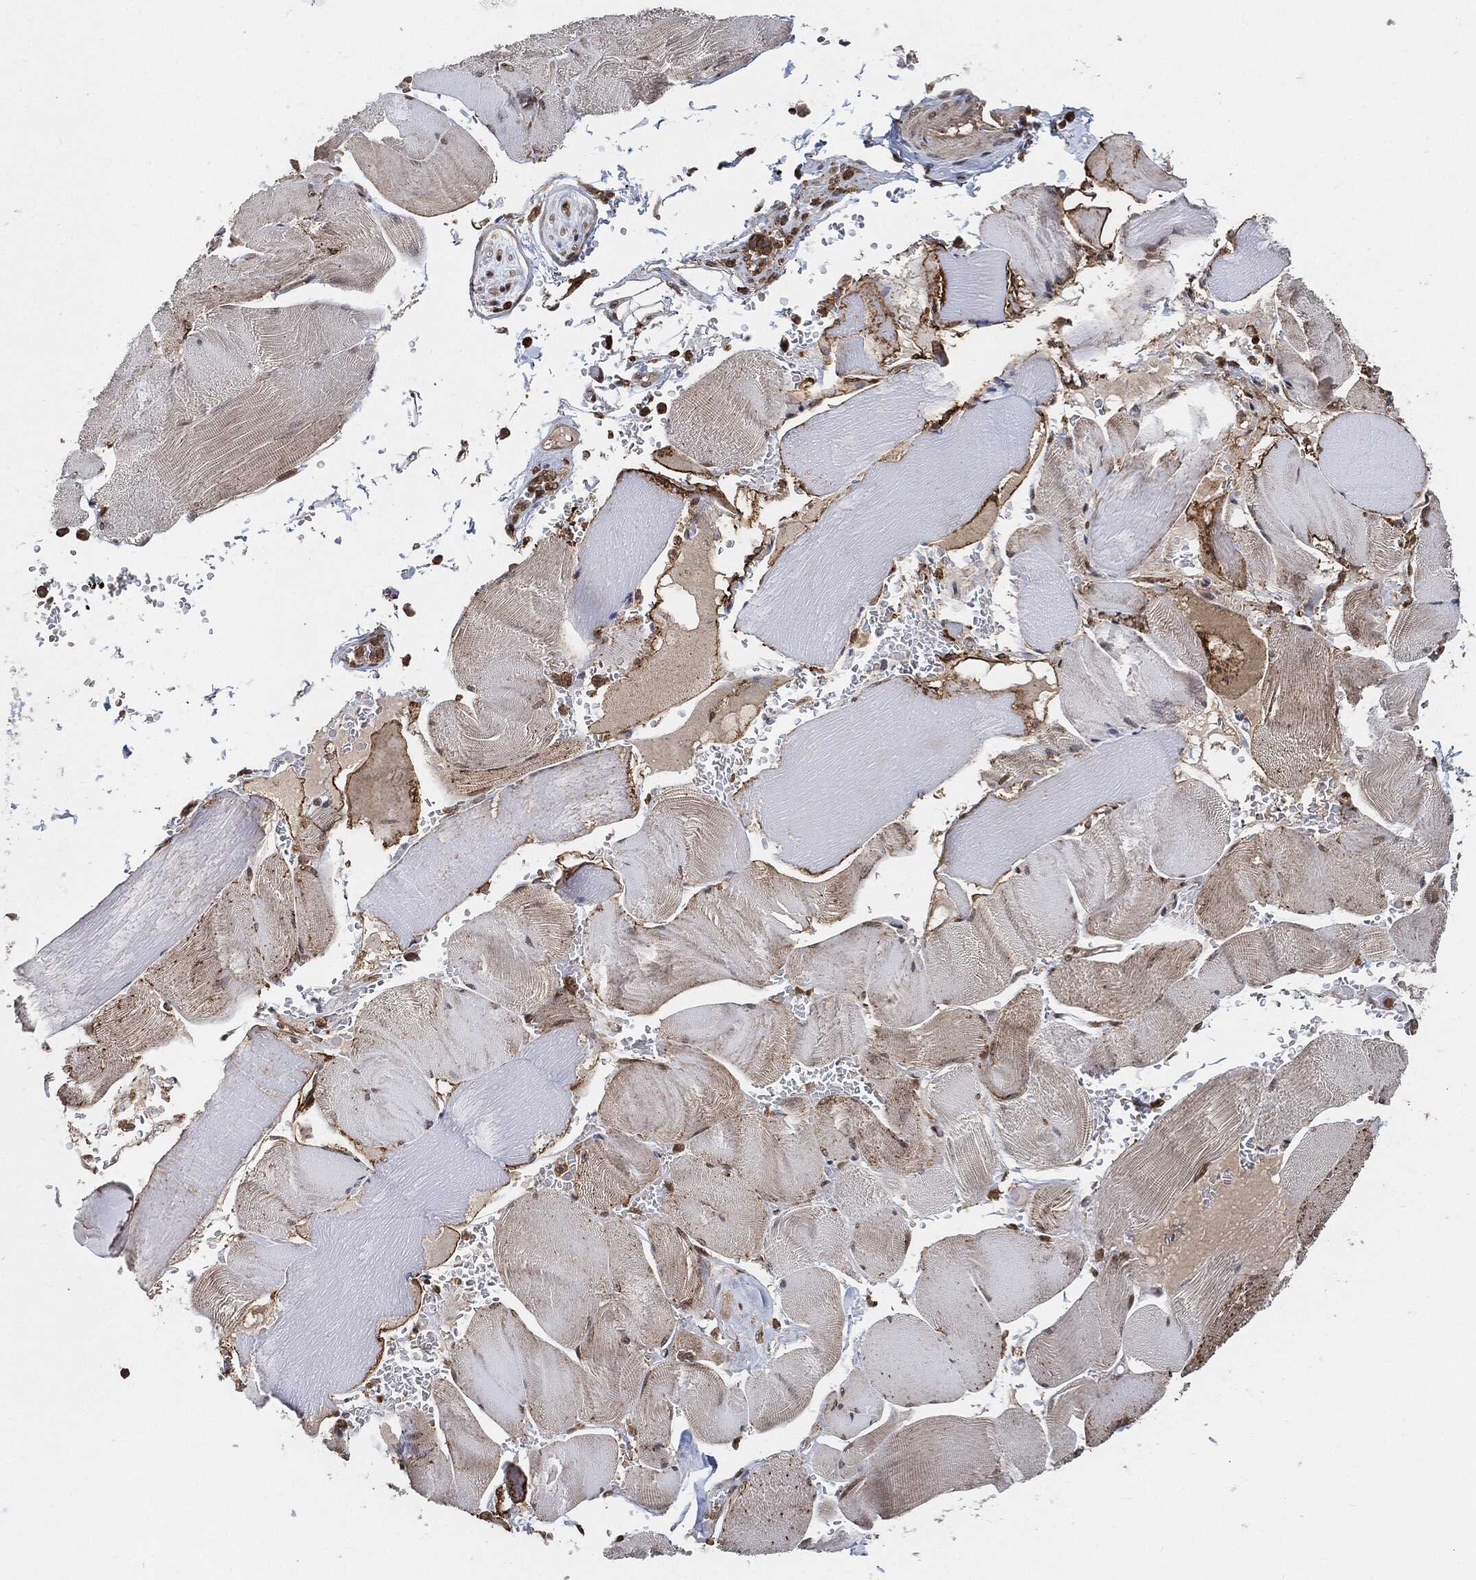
{"staining": {"intensity": "weak", "quantity": "25%-75%", "location": "cytoplasmic/membranous"}, "tissue": "skeletal muscle", "cell_type": "Myocytes", "image_type": "normal", "snomed": [{"axis": "morphology", "description": "Normal tissue, NOS"}, {"axis": "topography", "description": "Skeletal muscle"}], "caption": "Brown immunohistochemical staining in unremarkable skeletal muscle exhibits weak cytoplasmic/membranous positivity in approximately 25%-75% of myocytes. The staining is performed using DAB brown chromogen to label protein expression. The nuclei are counter-stained blue using hematoxylin.", "gene": "CUTA", "patient": {"sex": "male", "age": 56}}